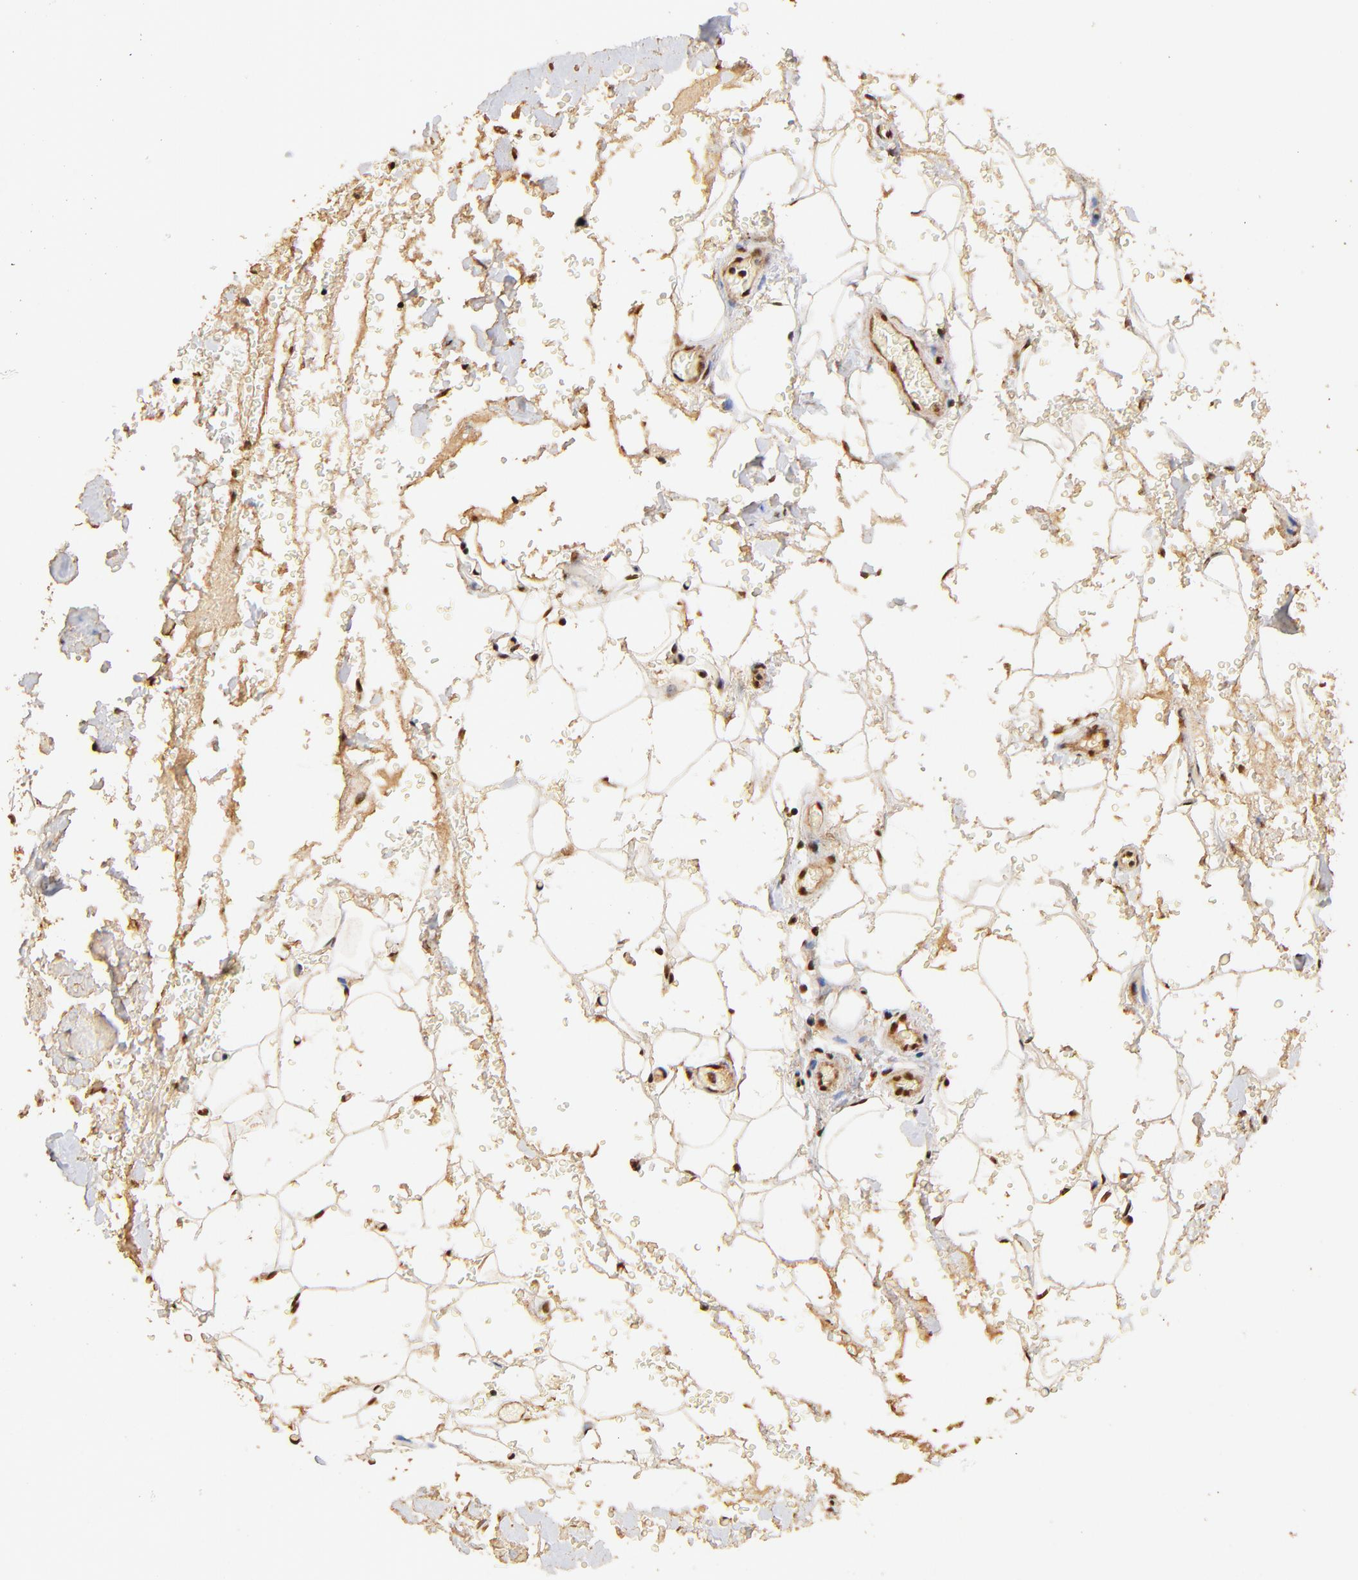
{"staining": {"intensity": "strong", "quantity": ">75%", "location": "cytoplasmic/membranous,nuclear"}, "tissue": "adipose tissue", "cell_type": "Adipocytes", "image_type": "normal", "snomed": [{"axis": "morphology", "description": "Normal tissue, NOS"}, {"axis": "morphology", "description": "Inflammation, NOS"}, {"axis": "topography", "description": "Breast"}], "caption": "IHC micrograph of normal adipose tissue: adipose tissue stained using immunohistochemistry exhibits high levels of strong protein expression localized specifically in the cytoplasmic/membranous,nuclear of adipocytes, appearing as a cytoplasmic/membranous,nuclear brown color.", "gene": "MED12", "patient": {"sex": "female", "age": 65}}